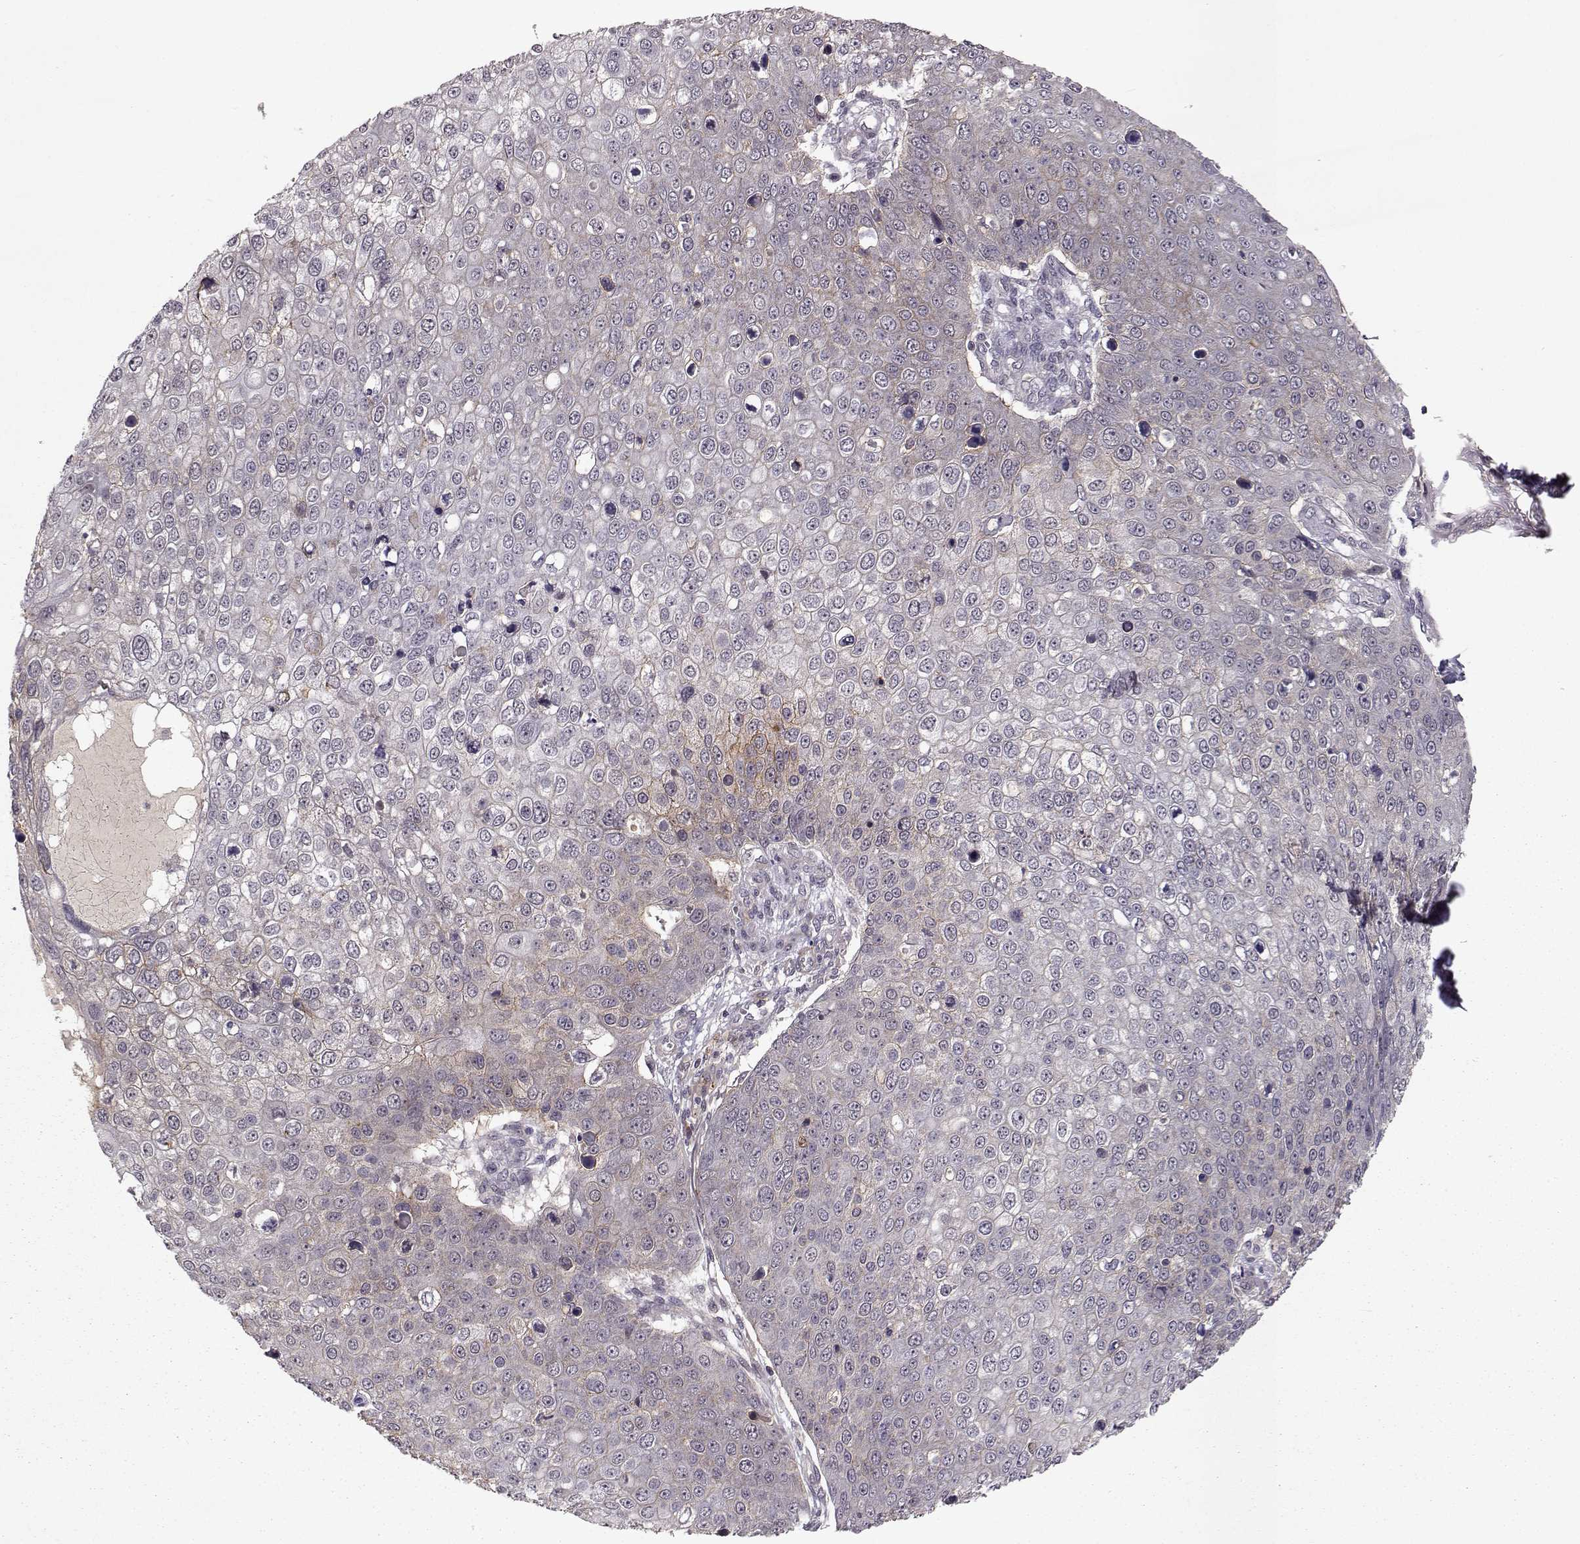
{"staining": {"intensity": "moderate", "quantity": "<25%", "location": "cytoplasmic/membranous"}, "tissue": "skin cancer", "cell_type": "Tumor cells", "image_type": "cancer", "snomed": [{"axis": "morphology", "description": "Squamous cell carcinoma, NOS"}, {"axis": "topography", "description": "Skin"}], "caption": "Immunohistochemical staining of human skin squamous cell carcinoma reveals low levels of moderate cytoplasmic/membranous positivity in approximately <25% of tumor cells.", "gene": "PLEKHG3", "patient": {"sex": "male", "age": 71}}